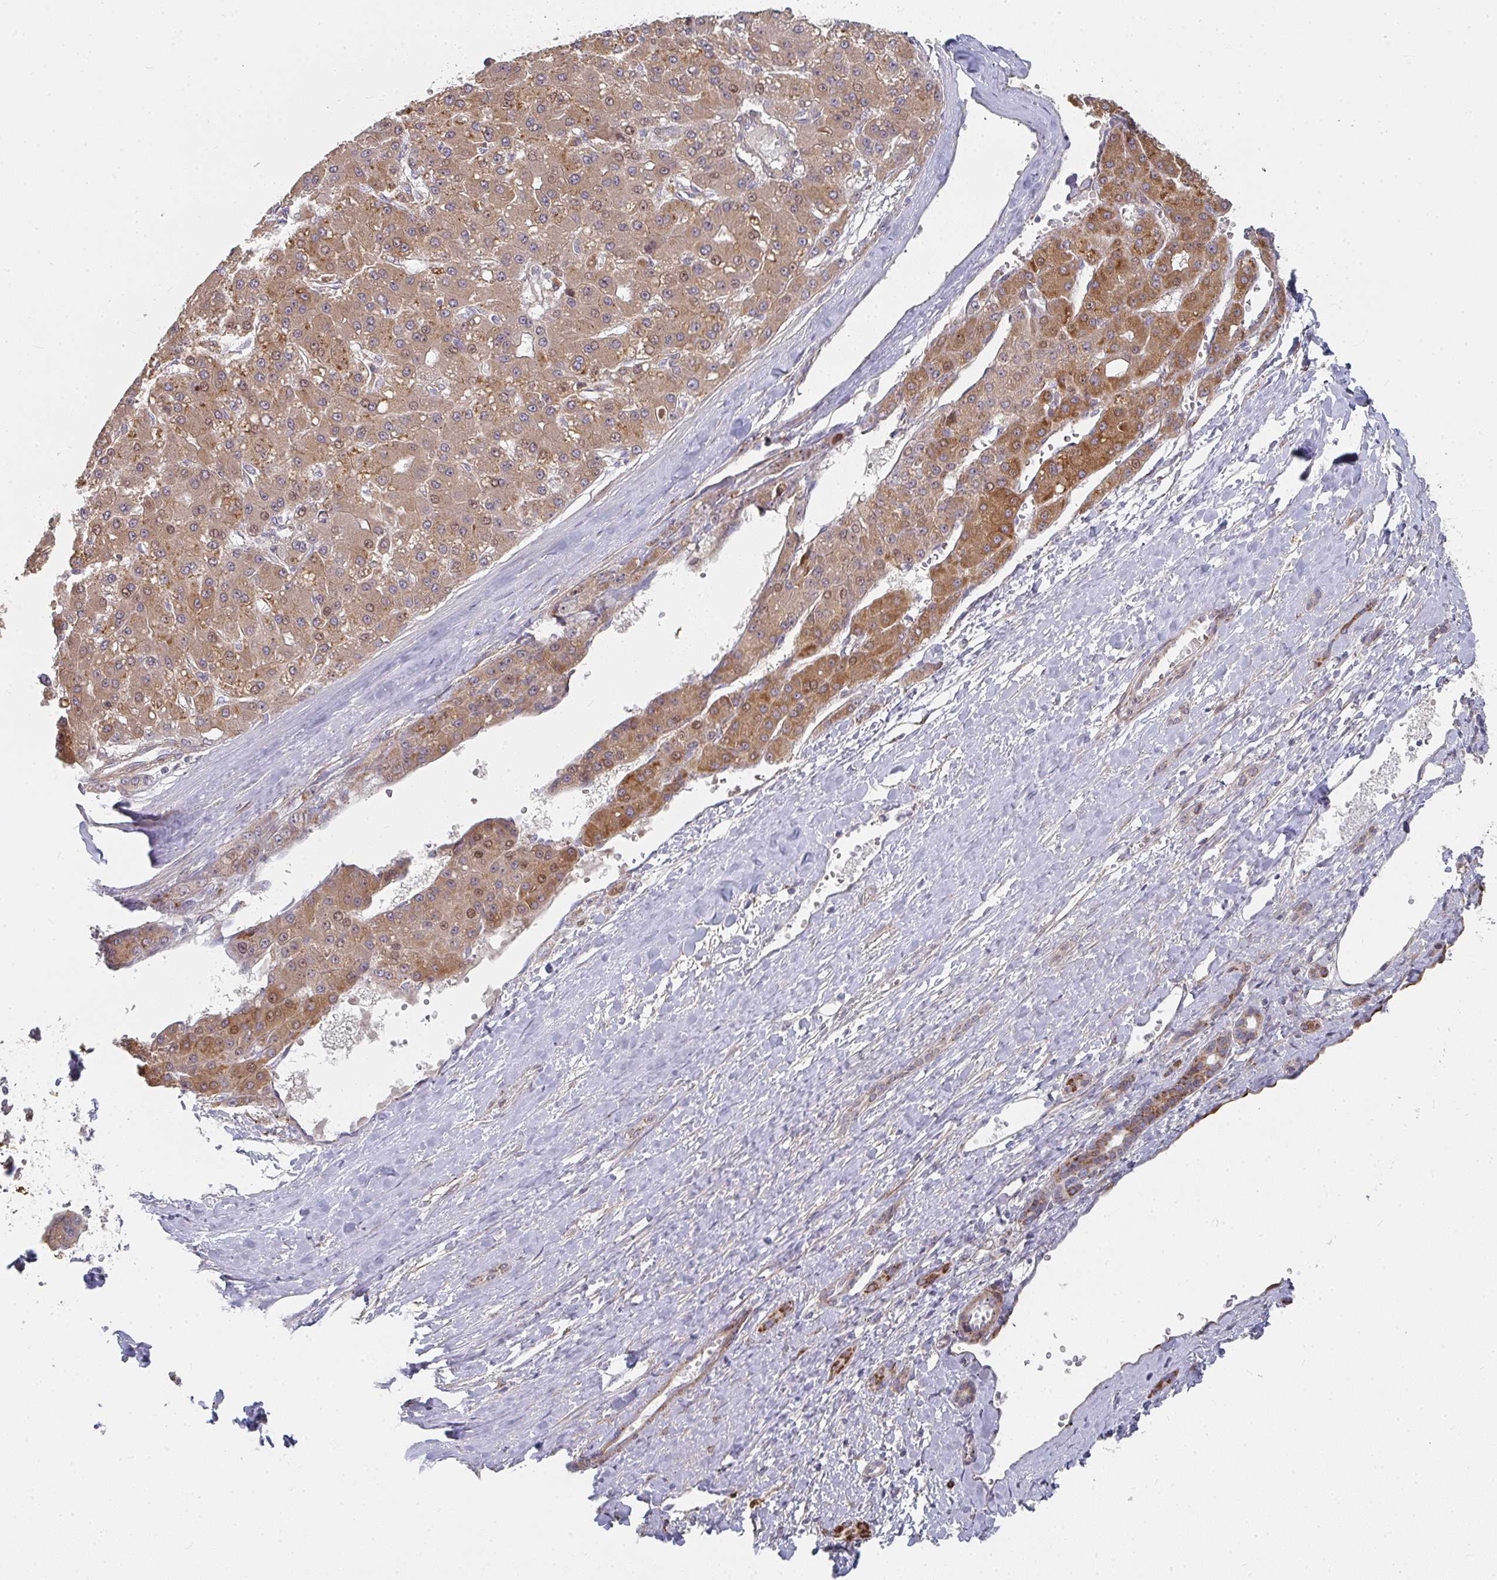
{"staining": {"intensity": "strong", "quantity": ">75%", "location": "cytoplasmic/membranous,nuclear"}, "tissue": "liver cancer", "cell_type": "Tumor cells", "image_type": "cancer", "snomed": [{"axis": "morphology", "description": "Carcinoma, Hepatocellular, NOS"}, {"axis": "topography", "description": "Liver"}], "caption": "A high-resolution histopathology image shows immunohistochemistry (IHC) staining of liver hepatocellular carcinoma, which reveals strong cytoplasmic/membranous and nuclear positivity in approximately >75% of tumor cells.", "gene": "RHEBL1", "patient": {"sex": "male", "age": 67}}